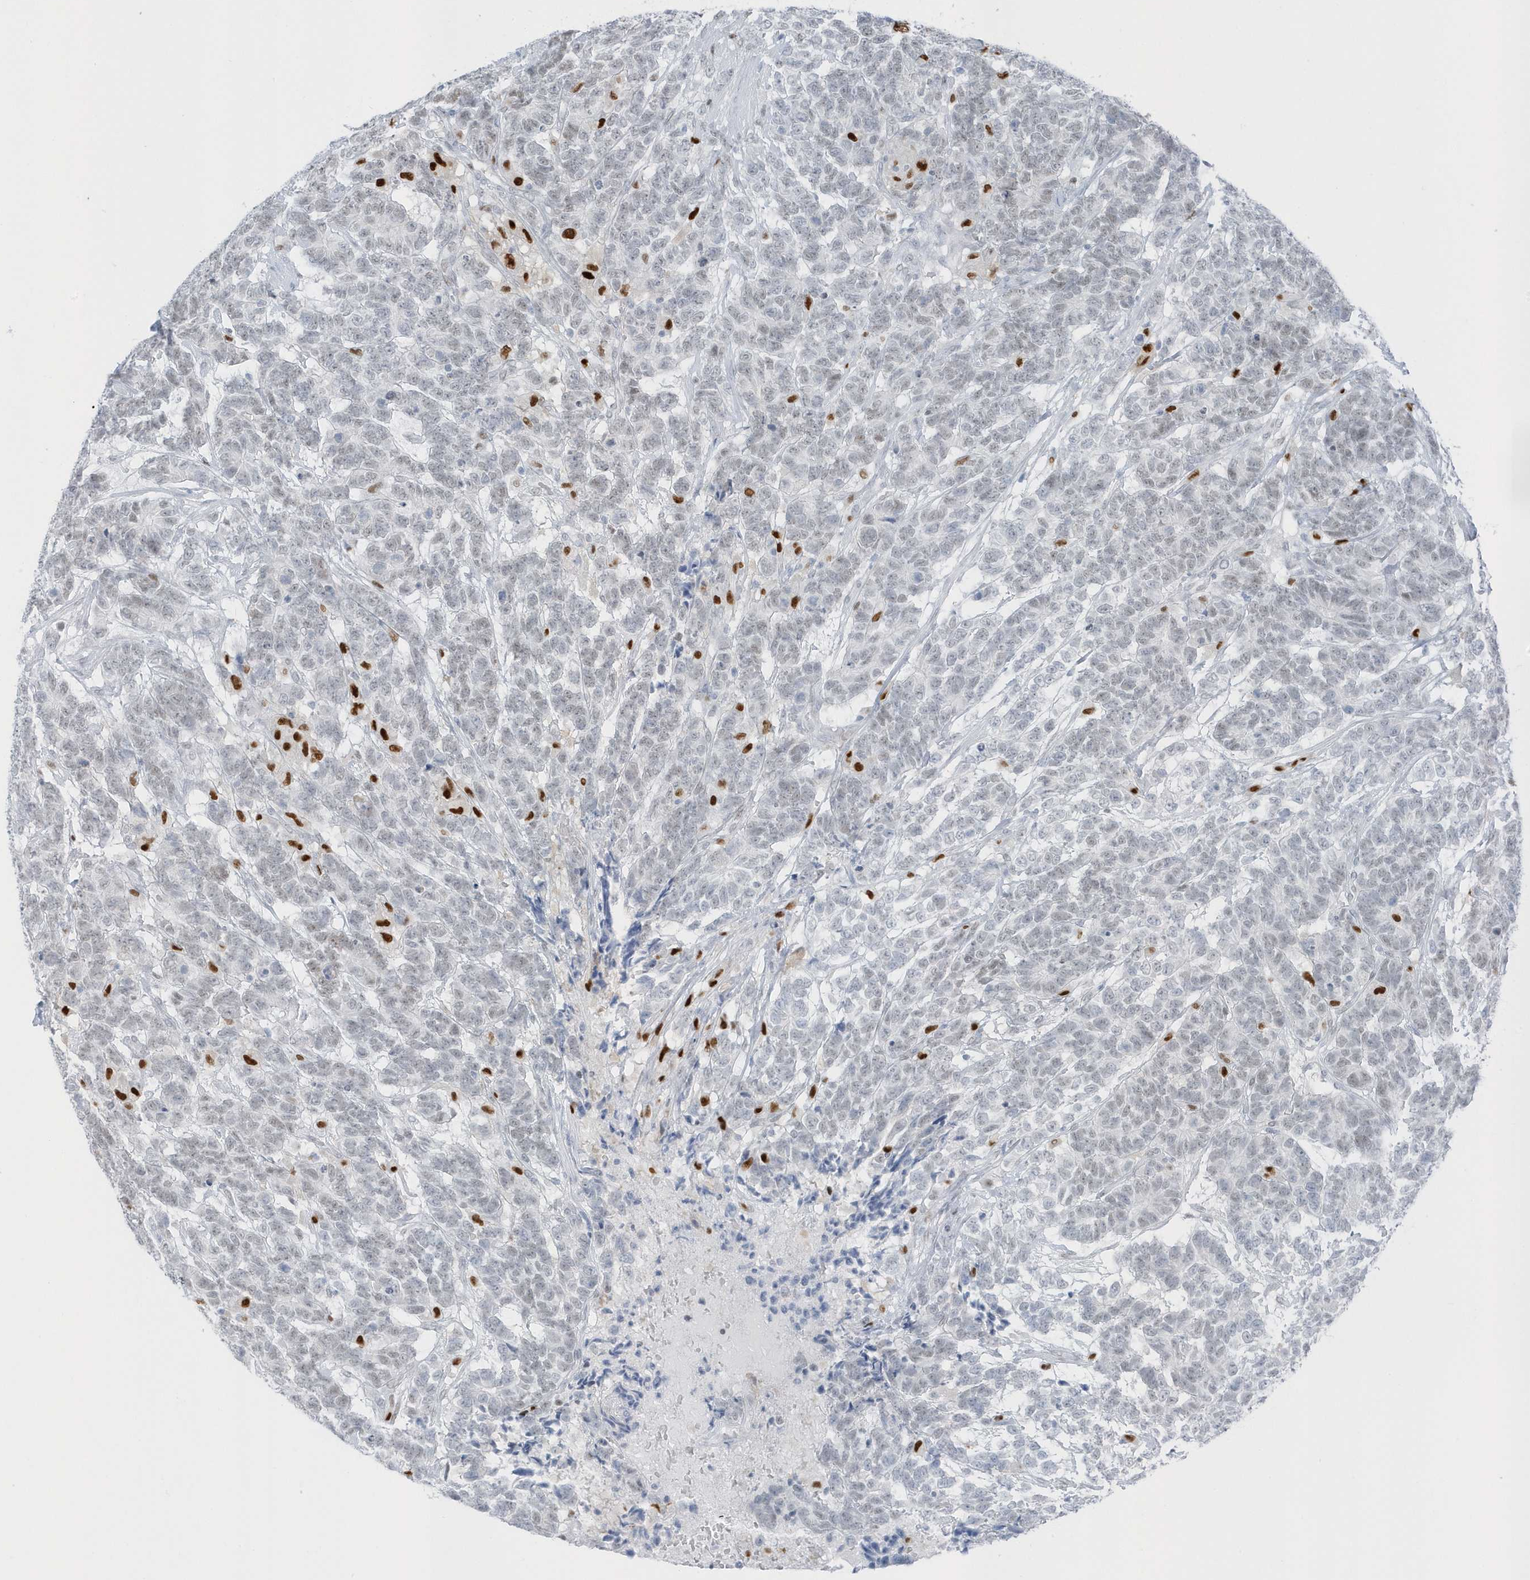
{"staining": {"intensity": "weak", "quantity": "<25%", "location": "nuclear"}, "tissue": "testis cancer", "cell_type": "Tumor cells", "image_type": "cancer", "snomed": [{"axis": "morphology", "description": "Carcinoma, Embryonal, NOS"}, {"axis": "topography", "description": "Testis"}], "caption": "Immunohistochemistry (IHC) of human testis cancer exhibits no staining in tumor cells.", "gene": "SMIM34", "patient": {"sex": "male", "age": 26}}